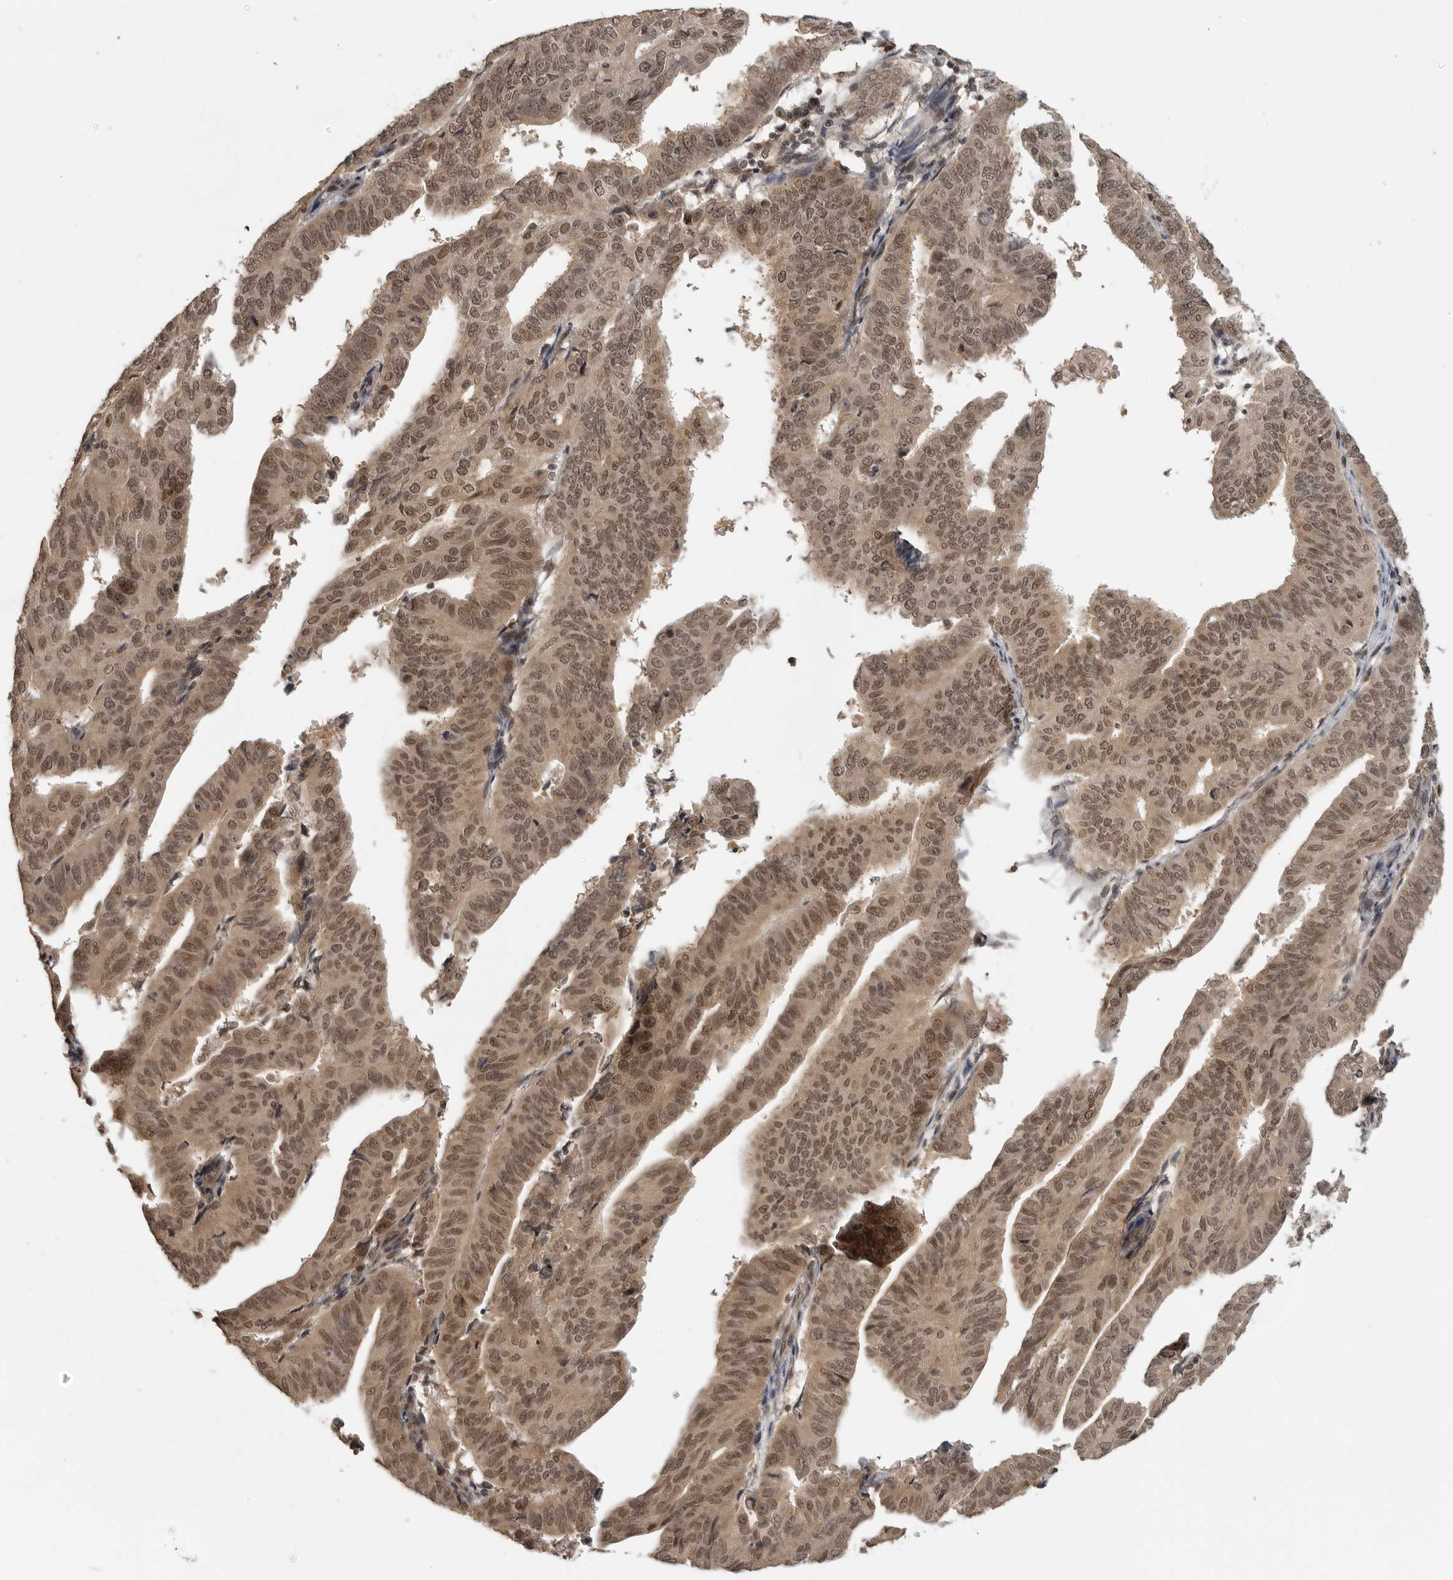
{"staining": {"intensity": "moderate", "quantity": ">75%", "location": "cytoplasmic/membranous,nuclear"}, "tissue": "endometrial cancer", "cell_type": "Tumor cells", "image_type": "cancer", "snomed": [{"axis": "morphology", "description": "Adenocarcinoma, NOS"}, {"axis": "topography", "description": "Uterus"}], "caption": "The immunohistochemical stain highlights moderate cytoplasmic/membranous and nuclear staining in tumor cells of adenocarcinoma (endometrial) tissue.", "gene": "PEG3", "patient": {"sex": "female", "age": 77}}